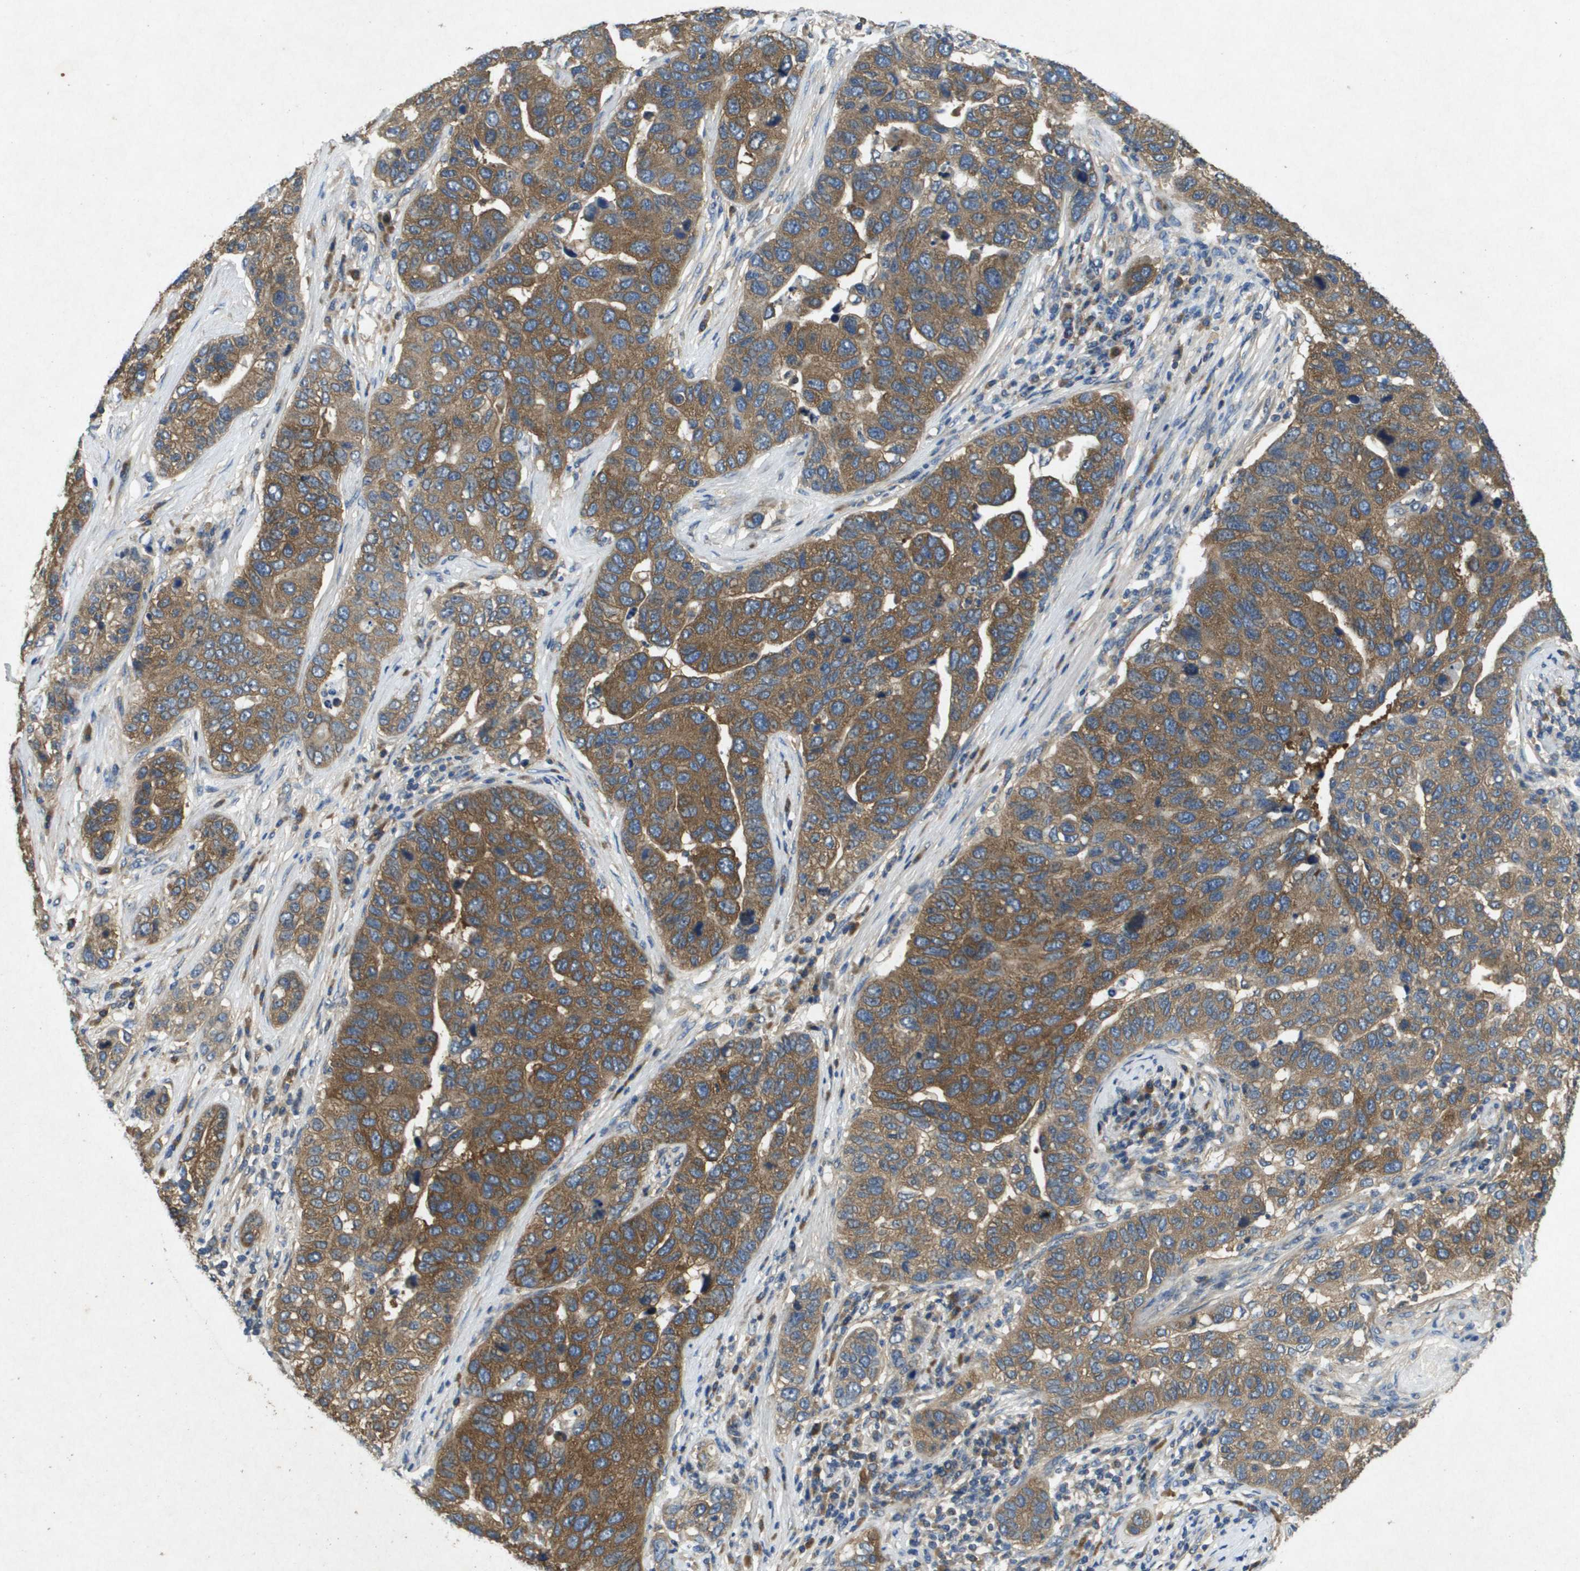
{"staining": {"intensity": "moderate", "quantity": ">75%", "location": "cytoplasmic/membranous"}, "tissue": "pancreatic cancer", "cell_type": "Tumor cells", "image_type": "cancer", "snomed": [{"axis": "morphology", "description": "Adenocarcinoma, NOS"}, {"axis": "topography", "description": "Pancreas"}], "caption": "IHC image of adenocarcinoma (pancreatic) stained for a protein (brown), which displays medium levels of moderate cytoplasmic/membranous expression in about >75% of tumor cells.", "gene": "PTPRT", "patient": {"sex": "female", "age": 61}}